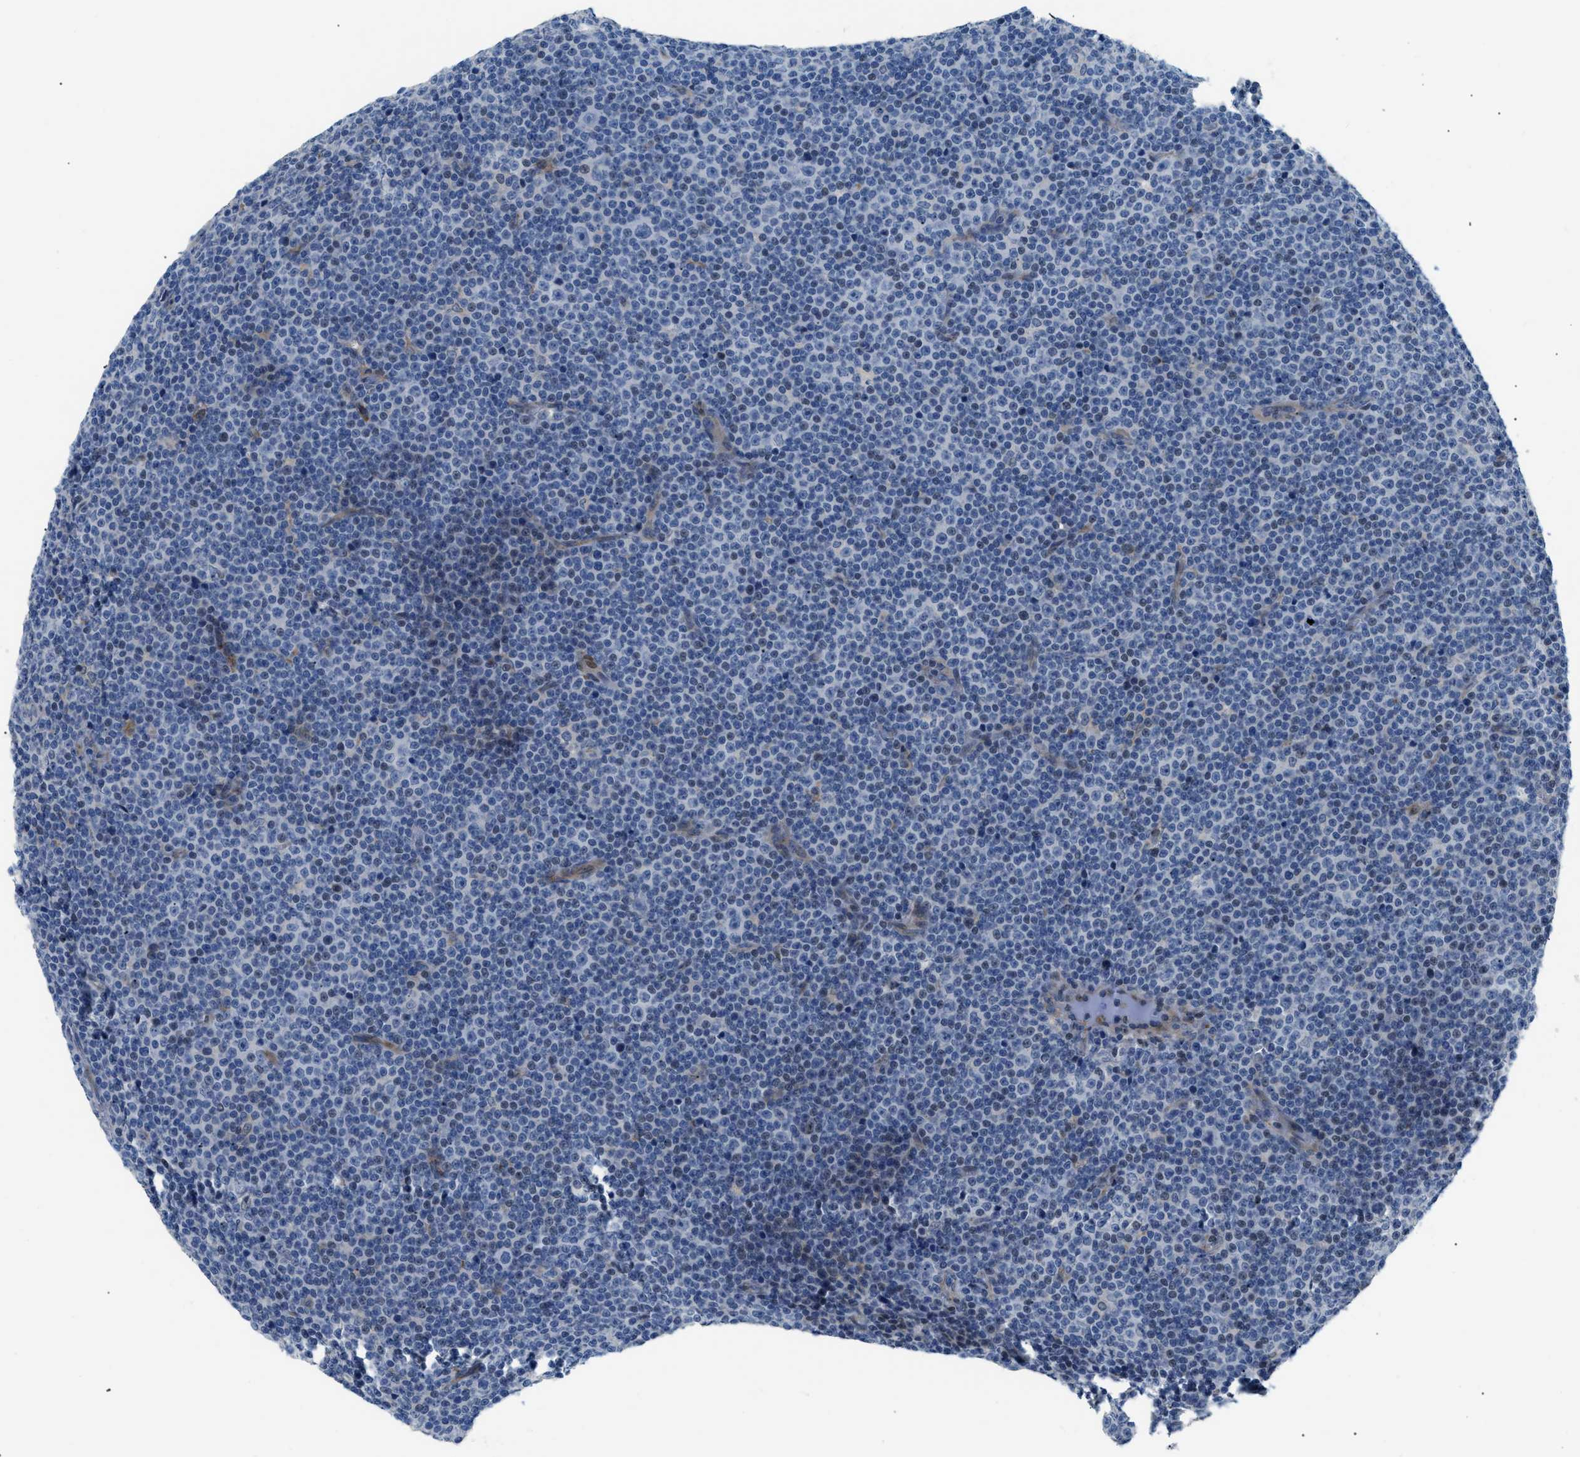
{"staining": {"intensity": "weak", "quantity": "25%-75%", "location": "nuclear"}, "tissue": "lymphoma", "cell_type": "Tumor cells", "image_type": "cancer", "snomed": [{"axis": "morphology", "description": "Malignant lymphoma, non-Hodgkin's type, Low grade"}, {"axis": "topography", "description": "Lymph node"}], "caption": "Human malignant lymphoma, non-Hodgkin's type (low-grade) stained with a protein marker displays weak staining in tumor cells.", "gene": "FDCSP", "patient": {"sex": "female", "age": 67}}